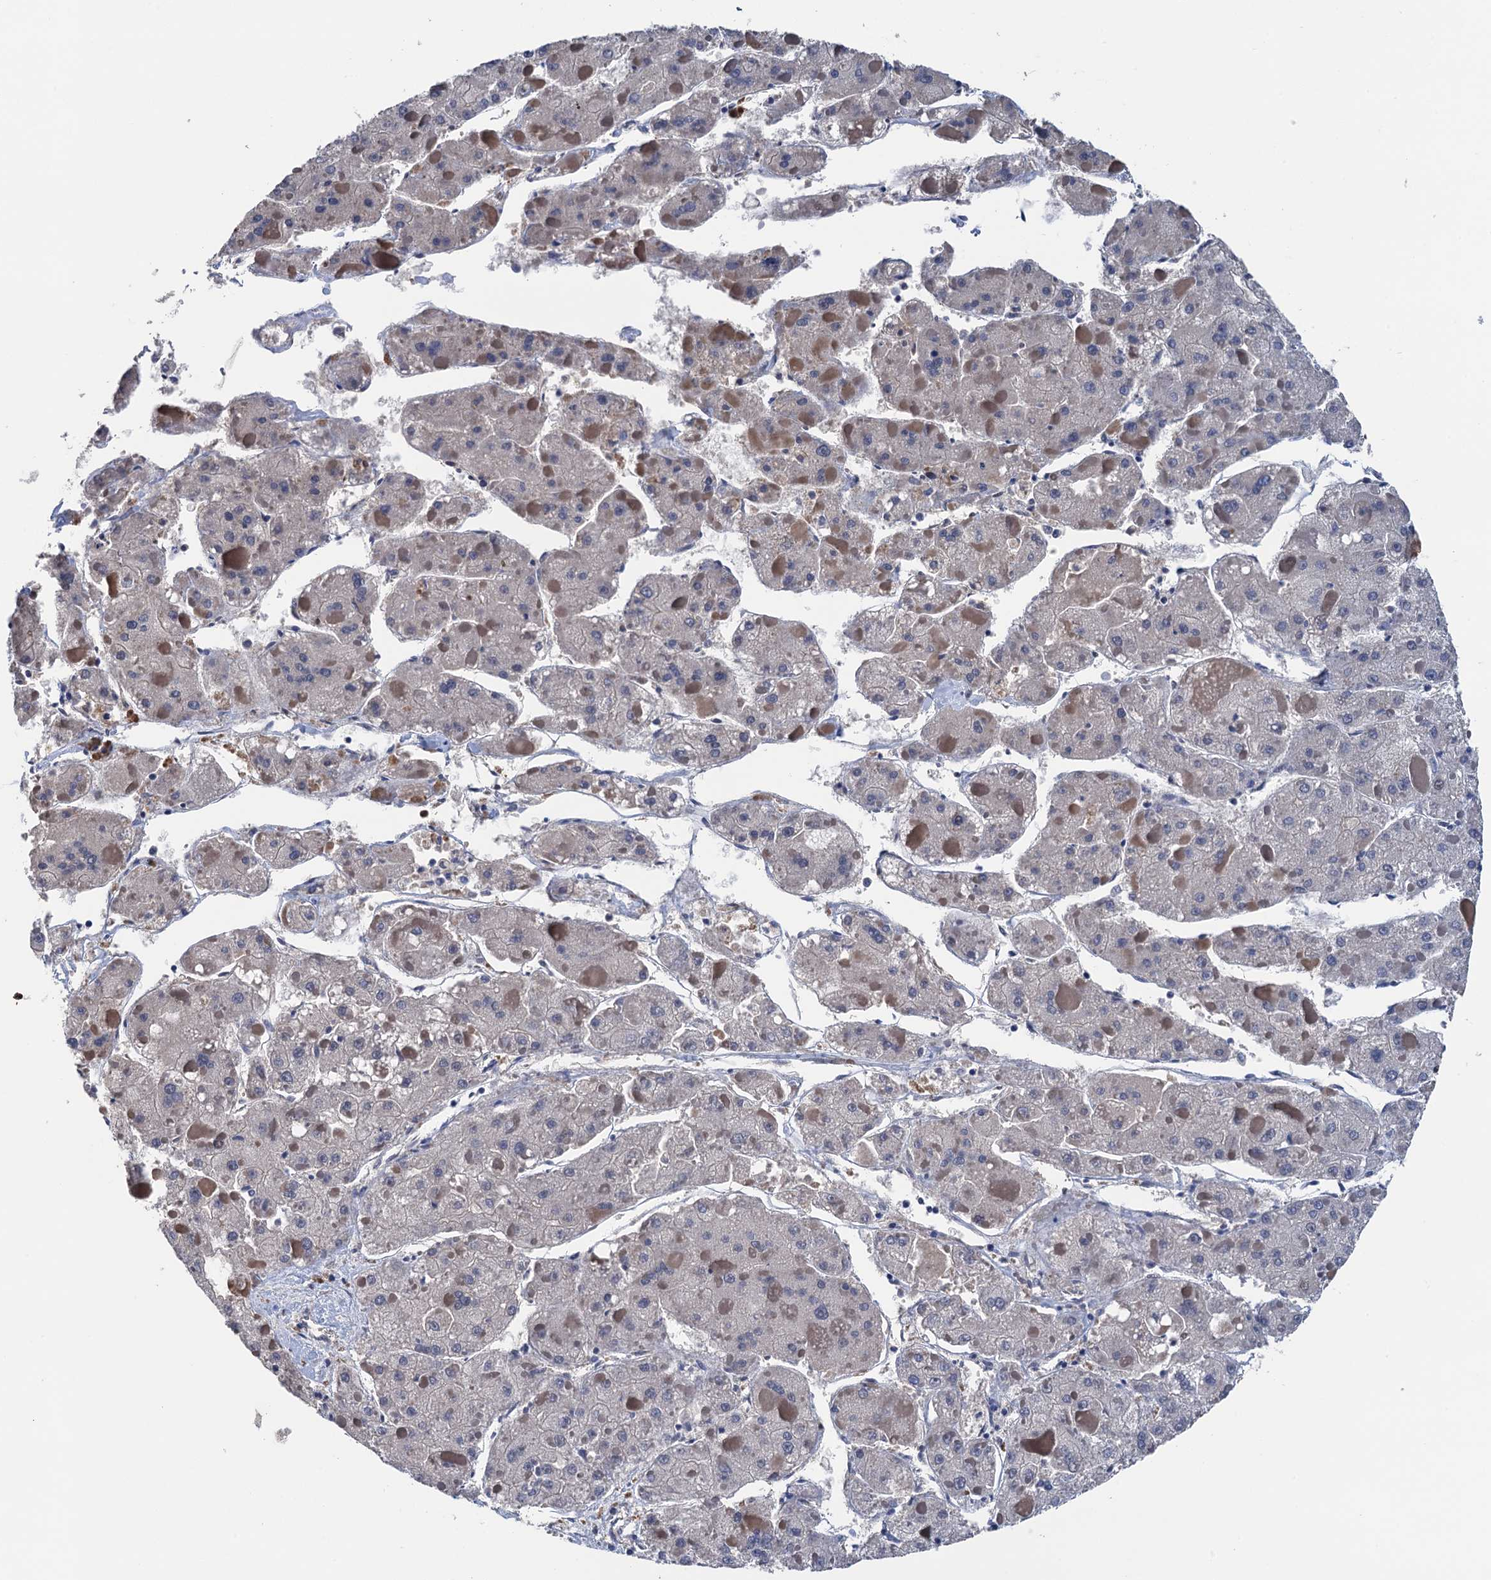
{"staining": {"intensity": "negative", "quantity": "none", "location": "none"}, "tissue": "liver cancer", "cell_type": "Tumor cells", "image_type": "cancer", "snomed": [{"axis": "morphology", "description": "Carcinoma, Hepatocellular, NOS"}, {"axis": "topography", "description": "Liver"}], "caption": "There is no significant positivity in tumor cells of hepatocellular carcinoma (liver).", "gene": "ART5", "patient": {"sex": "female", "age": 73}}